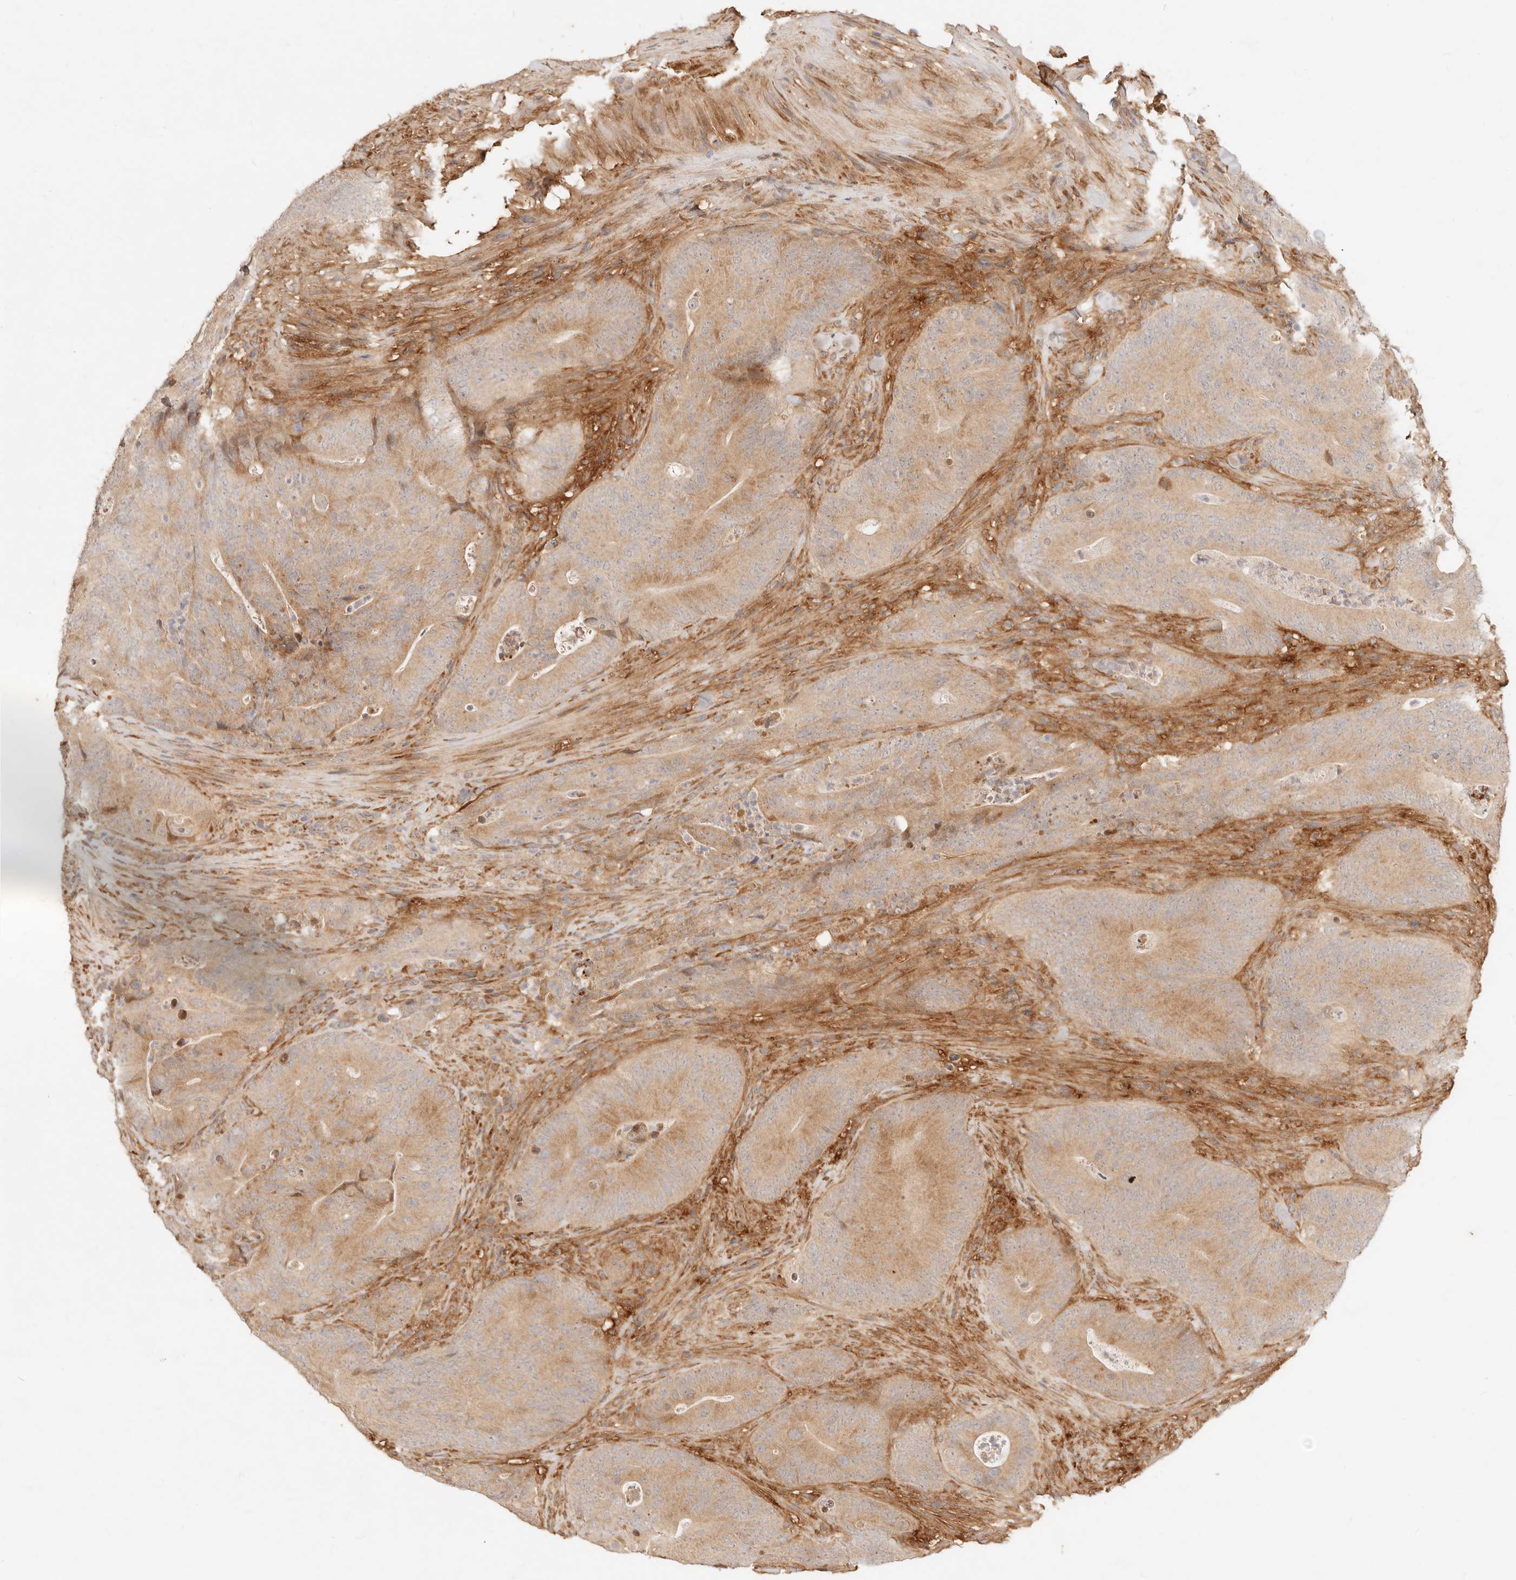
{"staining": {"intensity": "moderate", "quantity": ">75%", "location": "cytoplasmic/membranous"}, "tissue": "colorectal cancer", "cell_type": "Tumor cells", "image_type": "cancer", "snomed": [{"axis": "morphology", "description": "Normal tissue, NOS"}, {"axis": "topography", "description": "Colon"}], "caption": "Brown immunohistochemical staining in colorectal cancer reveals moderate cytoplasmic/membranous expression in about >75% of tumor cells.", "gene": "UBXN10", "patient": {"sex": "female", "age": 82}}